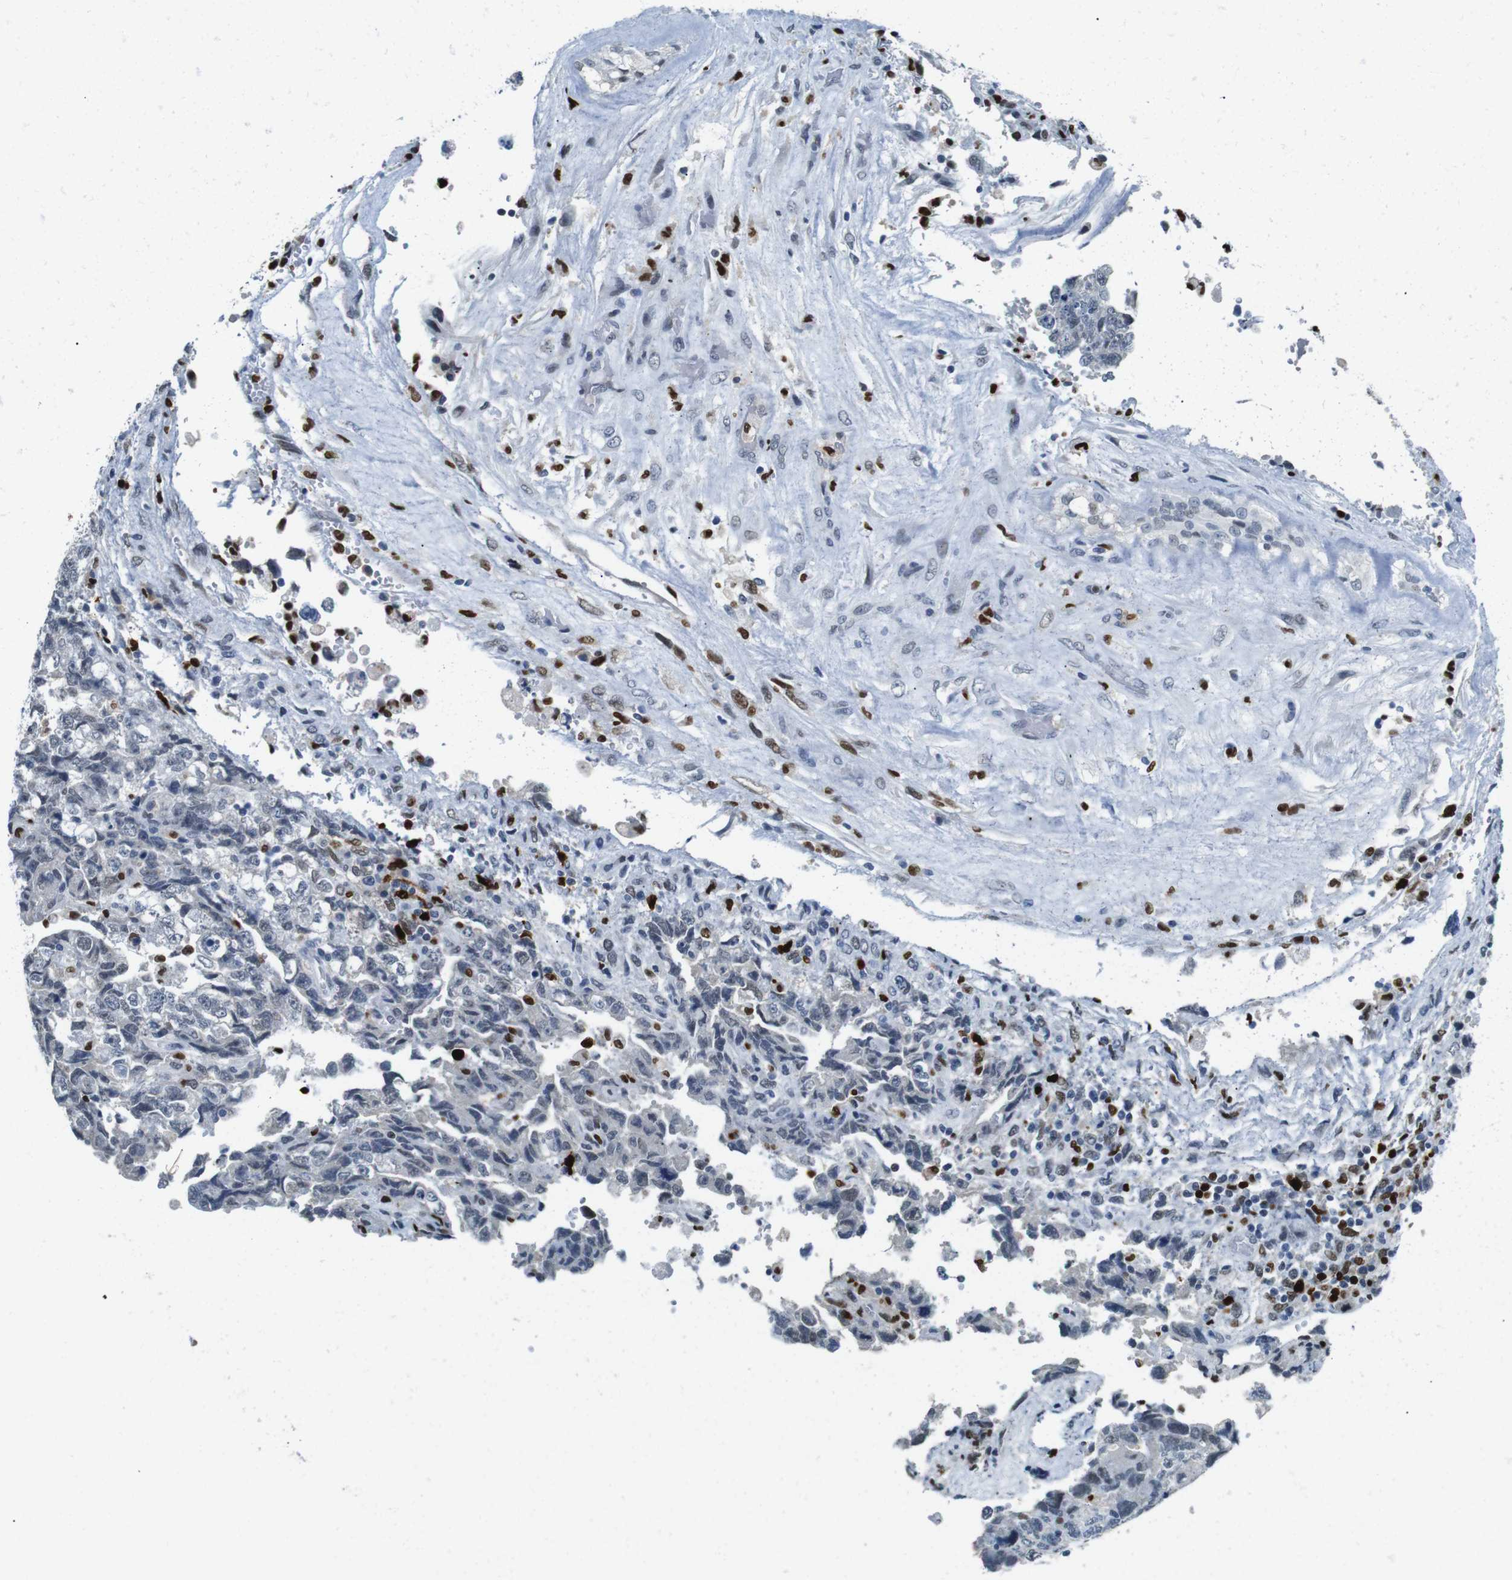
{"staining": {"intensity": "negative", "quantity": "none", "location": "none"}, "tissue": "testis cancer", "cell_type": "Tumor cells", "image_type": "cancer", "snomed": [{"axis": "morphology", "description": "Carcinoma, Embryonal, NOS"}, {"axis": "topography", "description": "Testis"}], "caption": "This is an IHC micrograph of human testis cancer (embryonal carcinoma). There is no staining in tumor cells.", "gene": "IRF8", "patient": {"sex": "male", "age": 36}}